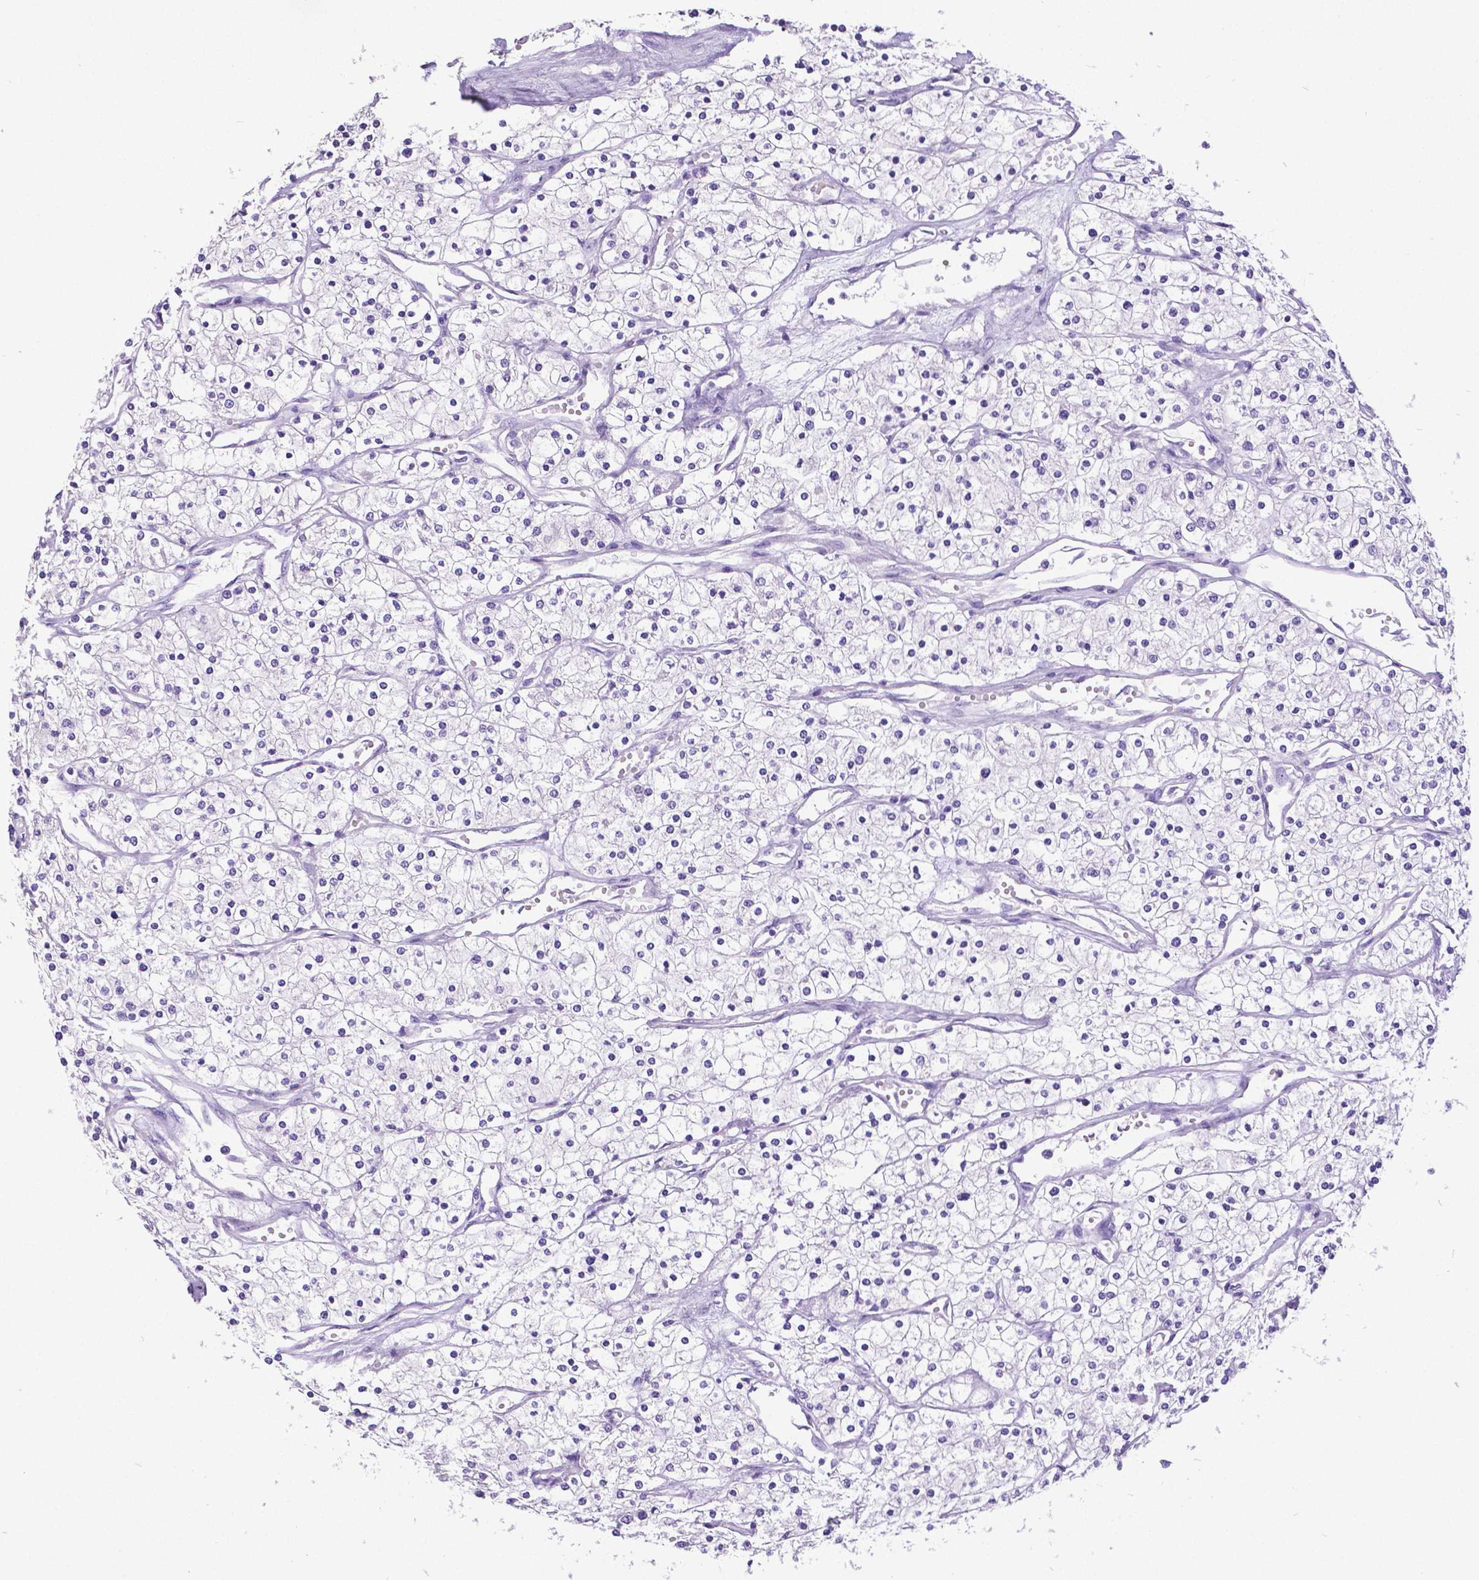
{"staining": {"intensity": "negative", "quantity": "none", "location": "none"}, "tissue": "renal cancer", "cell_type": "Tumor cells", "image_type": "cancer", "snomed": [{"axis": "morphology", "description": "Adenocarcinoma, NOS"}, {"axis": "topography", "description": "Kidney"}], "caption": "Immunohistochemistry (IHC) of human renal cancer displays no expression in tumor cells.", "gene": "SATB2", "patient": {"sex": "male", "age": 80}}